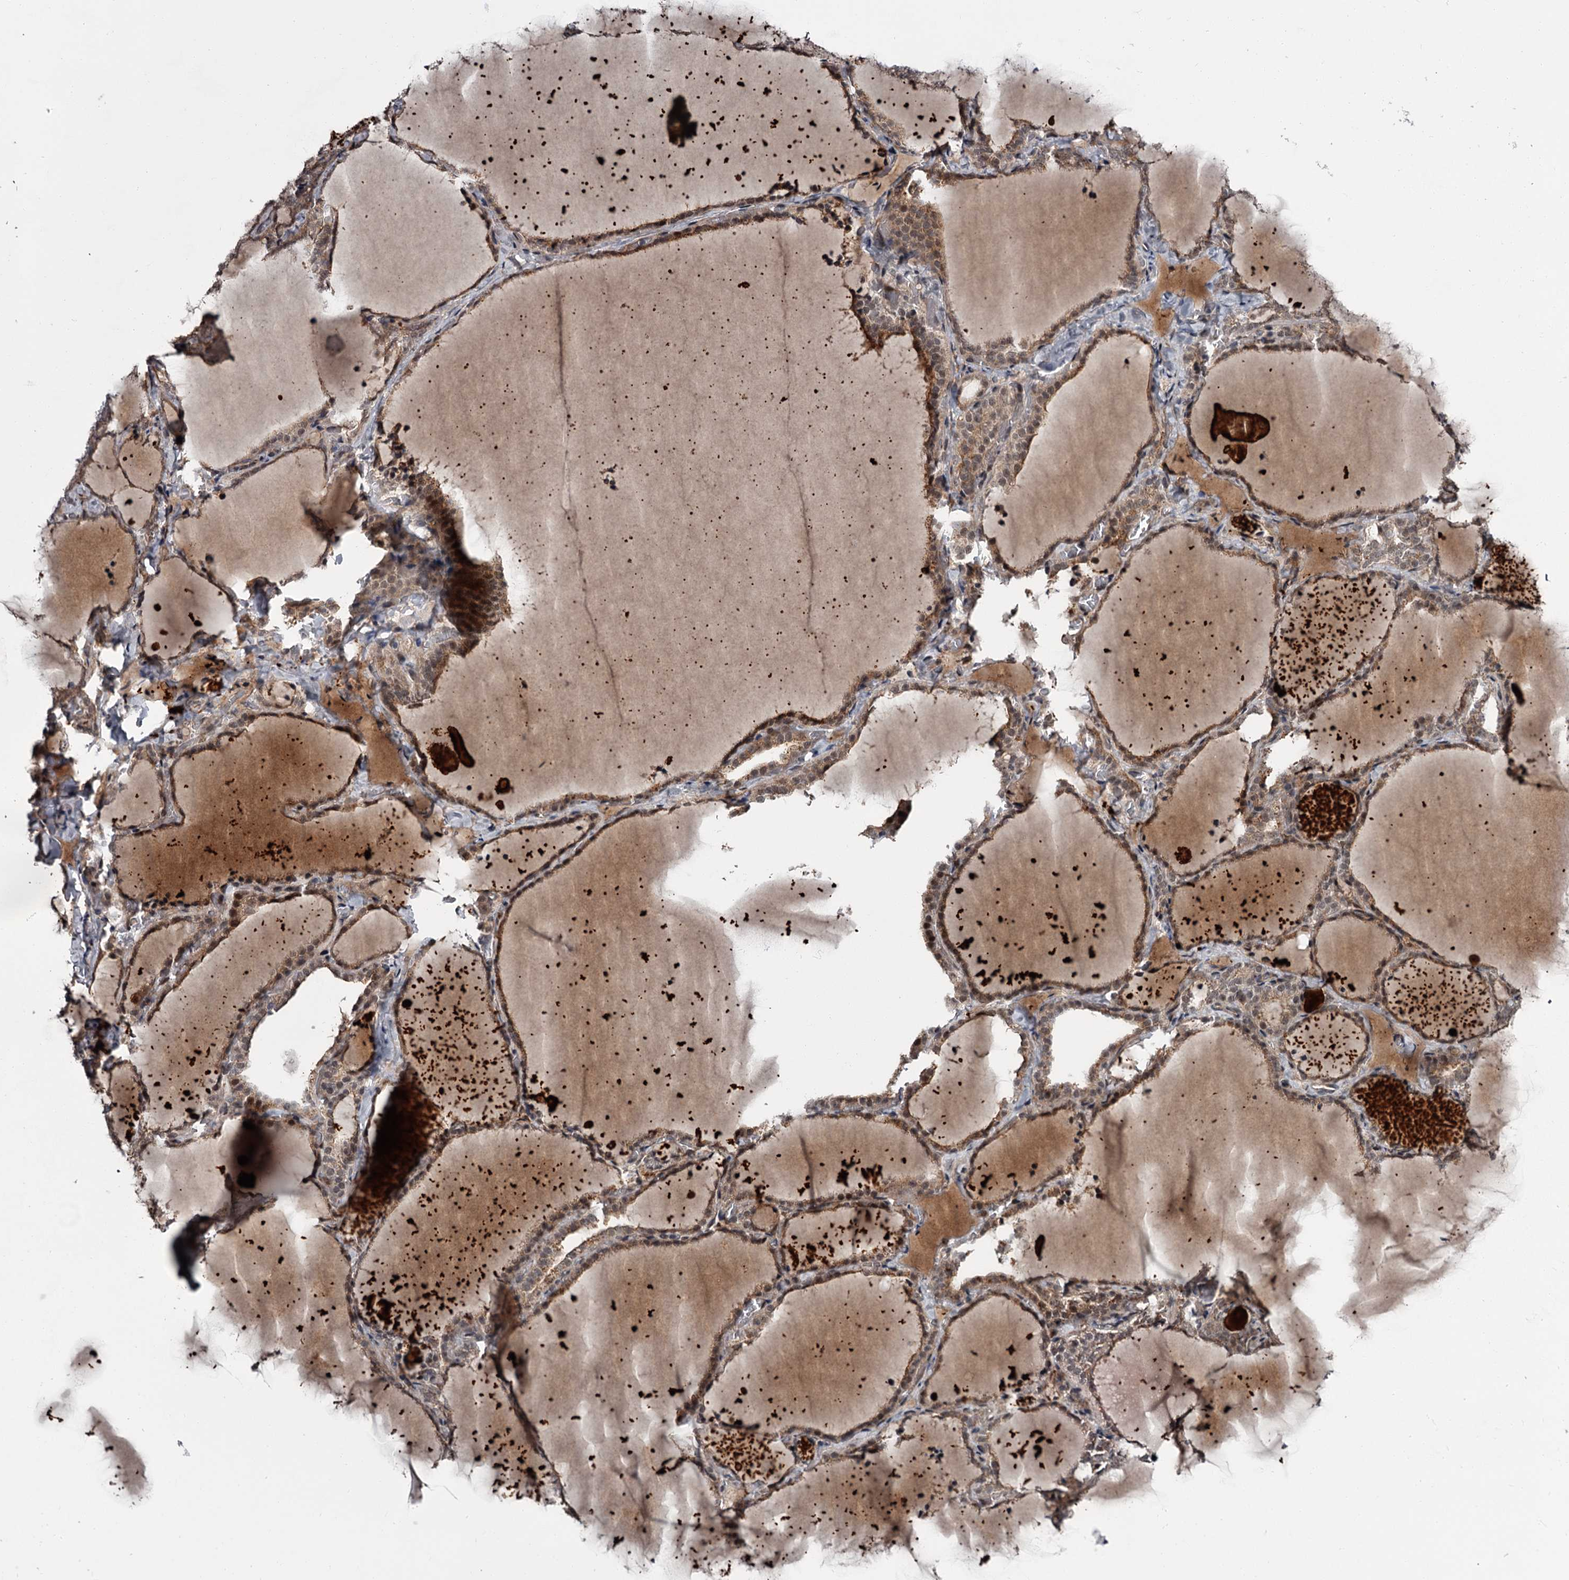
{"staining": {"intensity": "moderate", "quantity": ">75%", "location": "cytoplasmic/membranous"}, "tissue": "thyroid gland", "cell_type": "Glandular cells", "image_type": "normal", "snomed": [{"axis": "morphology", "description": "Normal tissue, NOS"}, {"axis": "topography", "description": "Thyroid gland"}], "caption": "Immunohistochemistry (IHC) micrograph of unremarkable thyroid gland: human thyroid gland stained using immunohistochemistry (IHC) displays medium levels of moderate protein expression localized specifically in the cytoplasmic/membranous of glandular cells, appearing as a cytoplasmic/membranous brown color.", "gene": "CDC42EP2", "patient": {"sex": "female", "age": 22}}